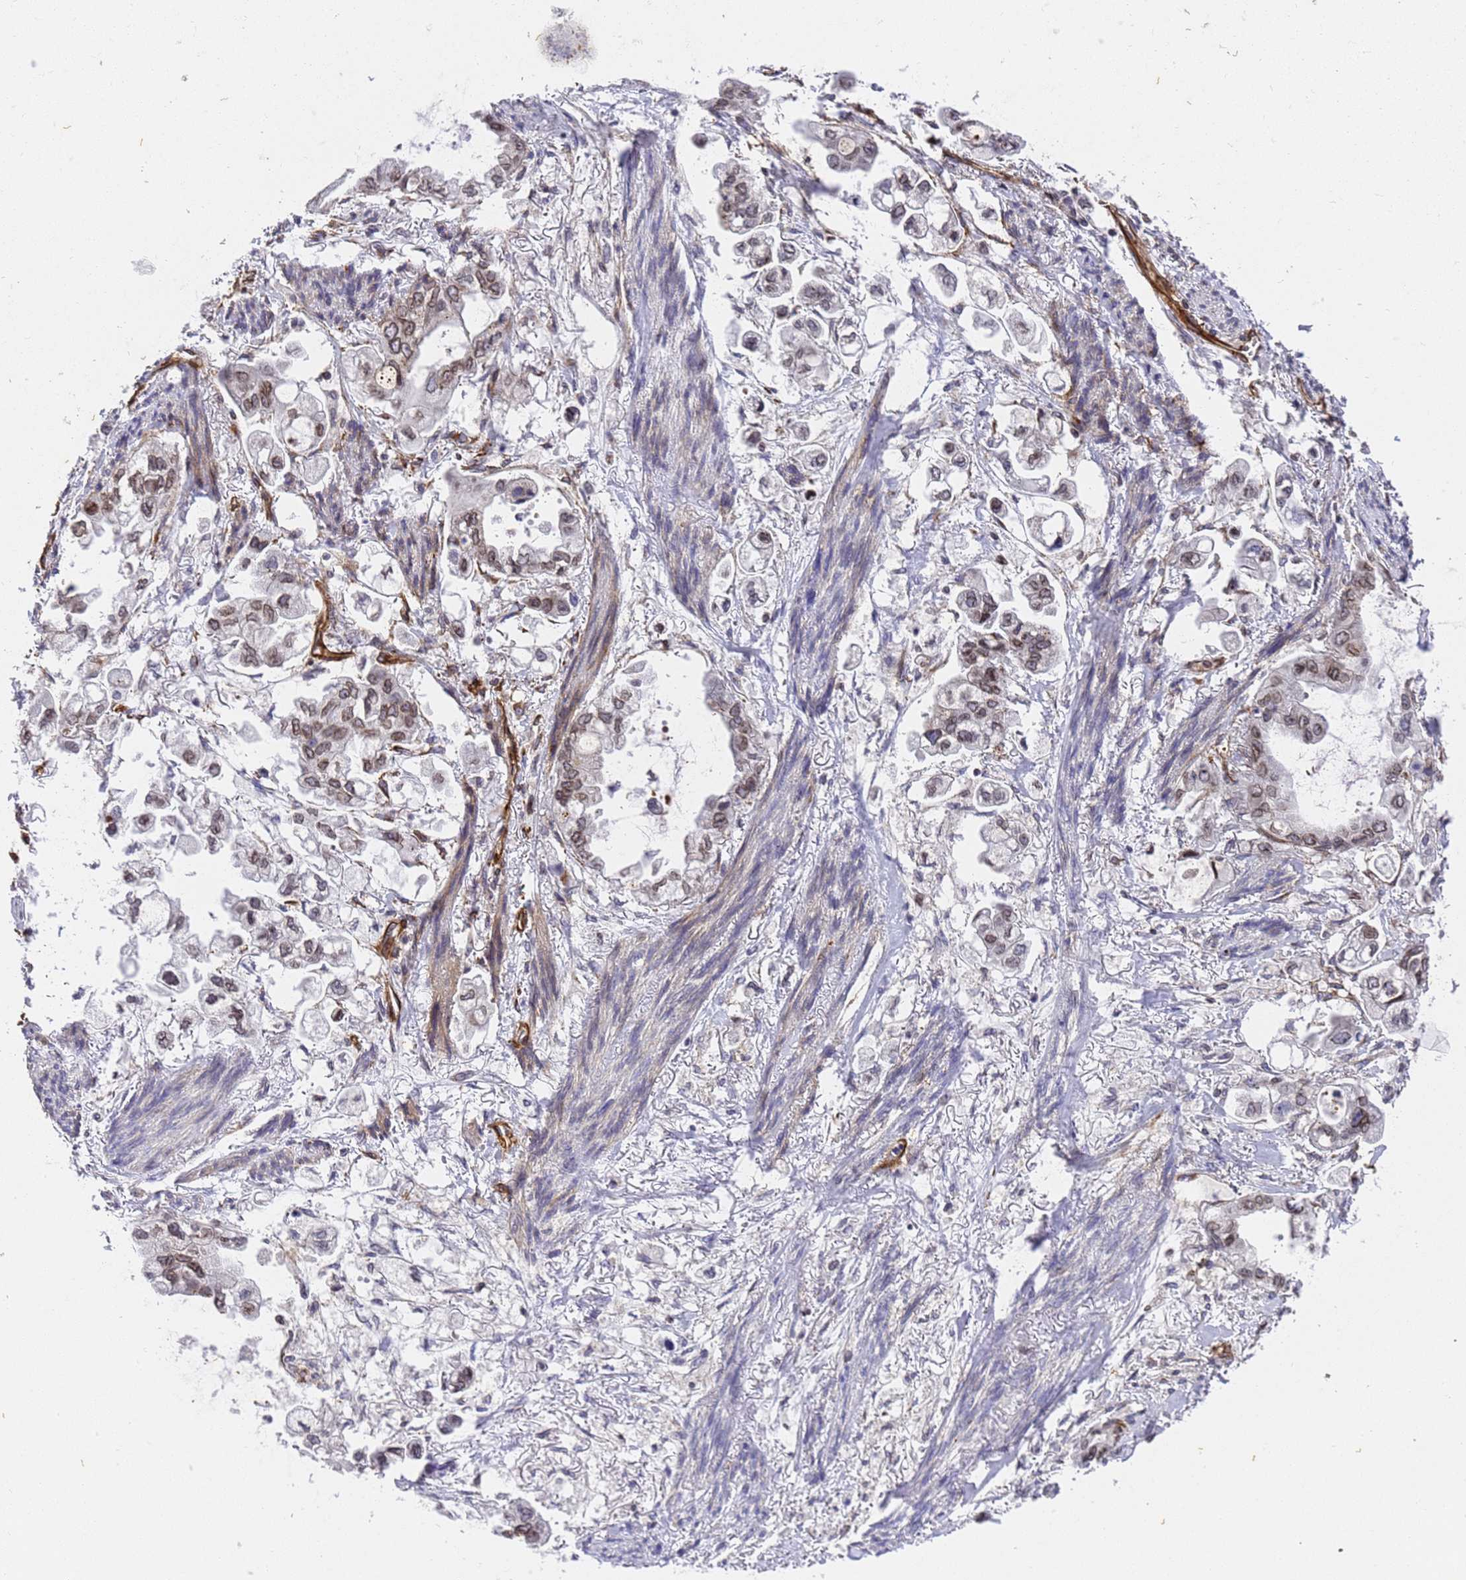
{"staining": {"intensity": "weak", "quantity": ">75%", "location": "cytoplasmic/membranous,nuclear"}, "tissue": "stomach cancer", "cell_type": "Tumor cells", "image_type": "cancer", "snomed": [{"axis": "morphology", "description": "Adenocarcinoma, NOS"}, {"axis": "topography", "description": "Stomach"}], "caption": "This is an image of IHC staining of adenocarcinoma (stomach), which shows weak staining in the cytoplasmic/membranous and nuclear of tumor cells.", "gene": "IGFBP7", "patient": {"sex": "male", "age": 62}}